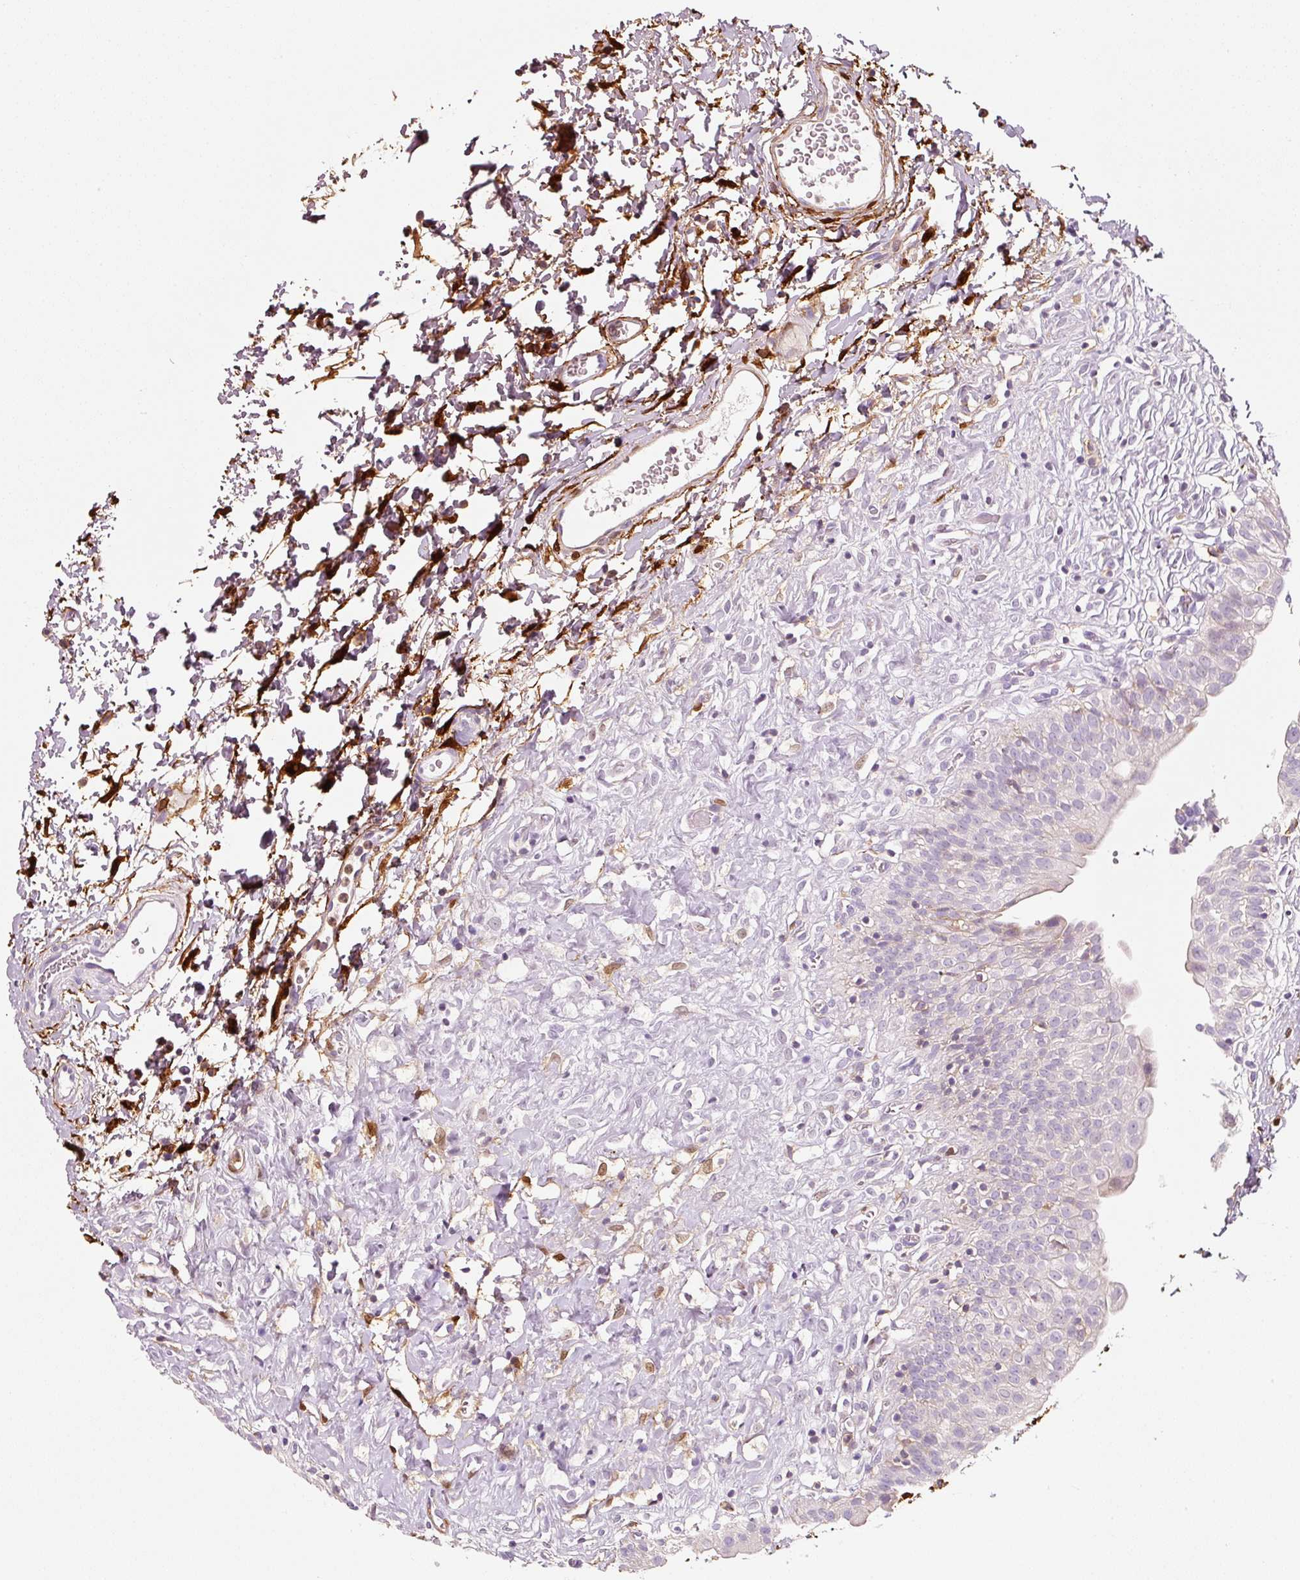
{"staining": {"intensity": "negative", "quantity": "none", "location": "none"}, "tissue": "urinary bladder", "cell_type": "Urothelial cells", "image_type": "normal", "snomed": [{"axis": "morphology", "description": "Normal tissue, NOS"}, {"axis": "topography", "description": "Urinary bladder"}], "caption": "A high-resolution image shows immunohistochemistry (IHC) staining of benign urinary bladder, which exhibits no significant positivity in urothelial cells.", "gene": "IQGAP2", "patient": {"sex": "male", "age": 51}}